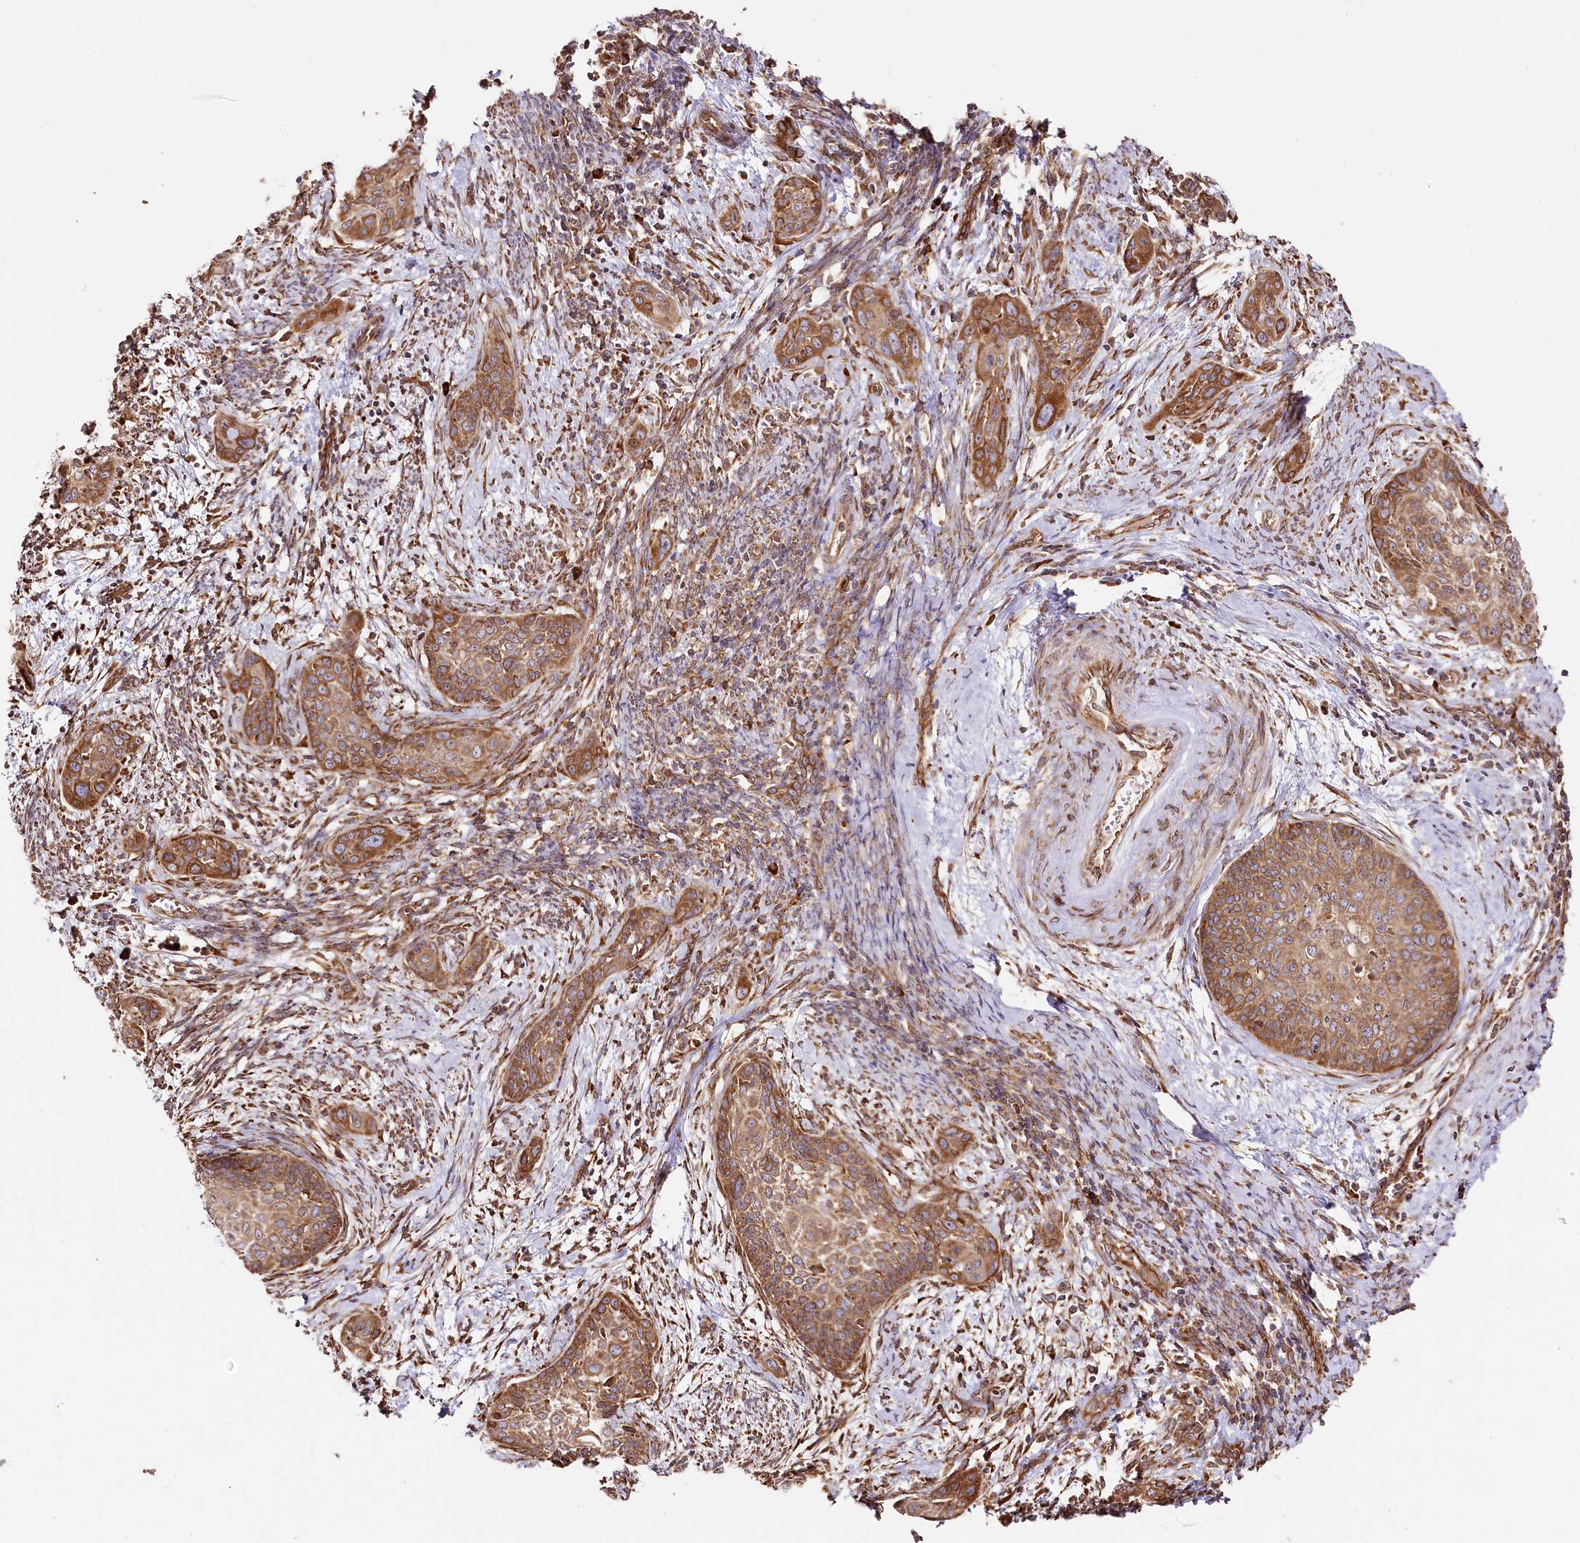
{"staining": {"intensity": "moderate", "quantity": ">75%", "location": "cytoplasmic/membranous"}, "tissue": "cervical cancer", "cell_type": "Tumor cells", "image_type": "cancer", "snomed": [{"axis": "morphology", "description": "Squamous cell carcinoma, NOS"}, {"axis": "topography", "description": "Cervix"}], "caption": "Tumor cells reveal medium levels of moderate cytoplasmic/membranous expression in about >75% of cells in cervical cancer (squamous cell carcinoma).", "gene": "CNPY2", "patient": {"sex": "female", "age": 33}}